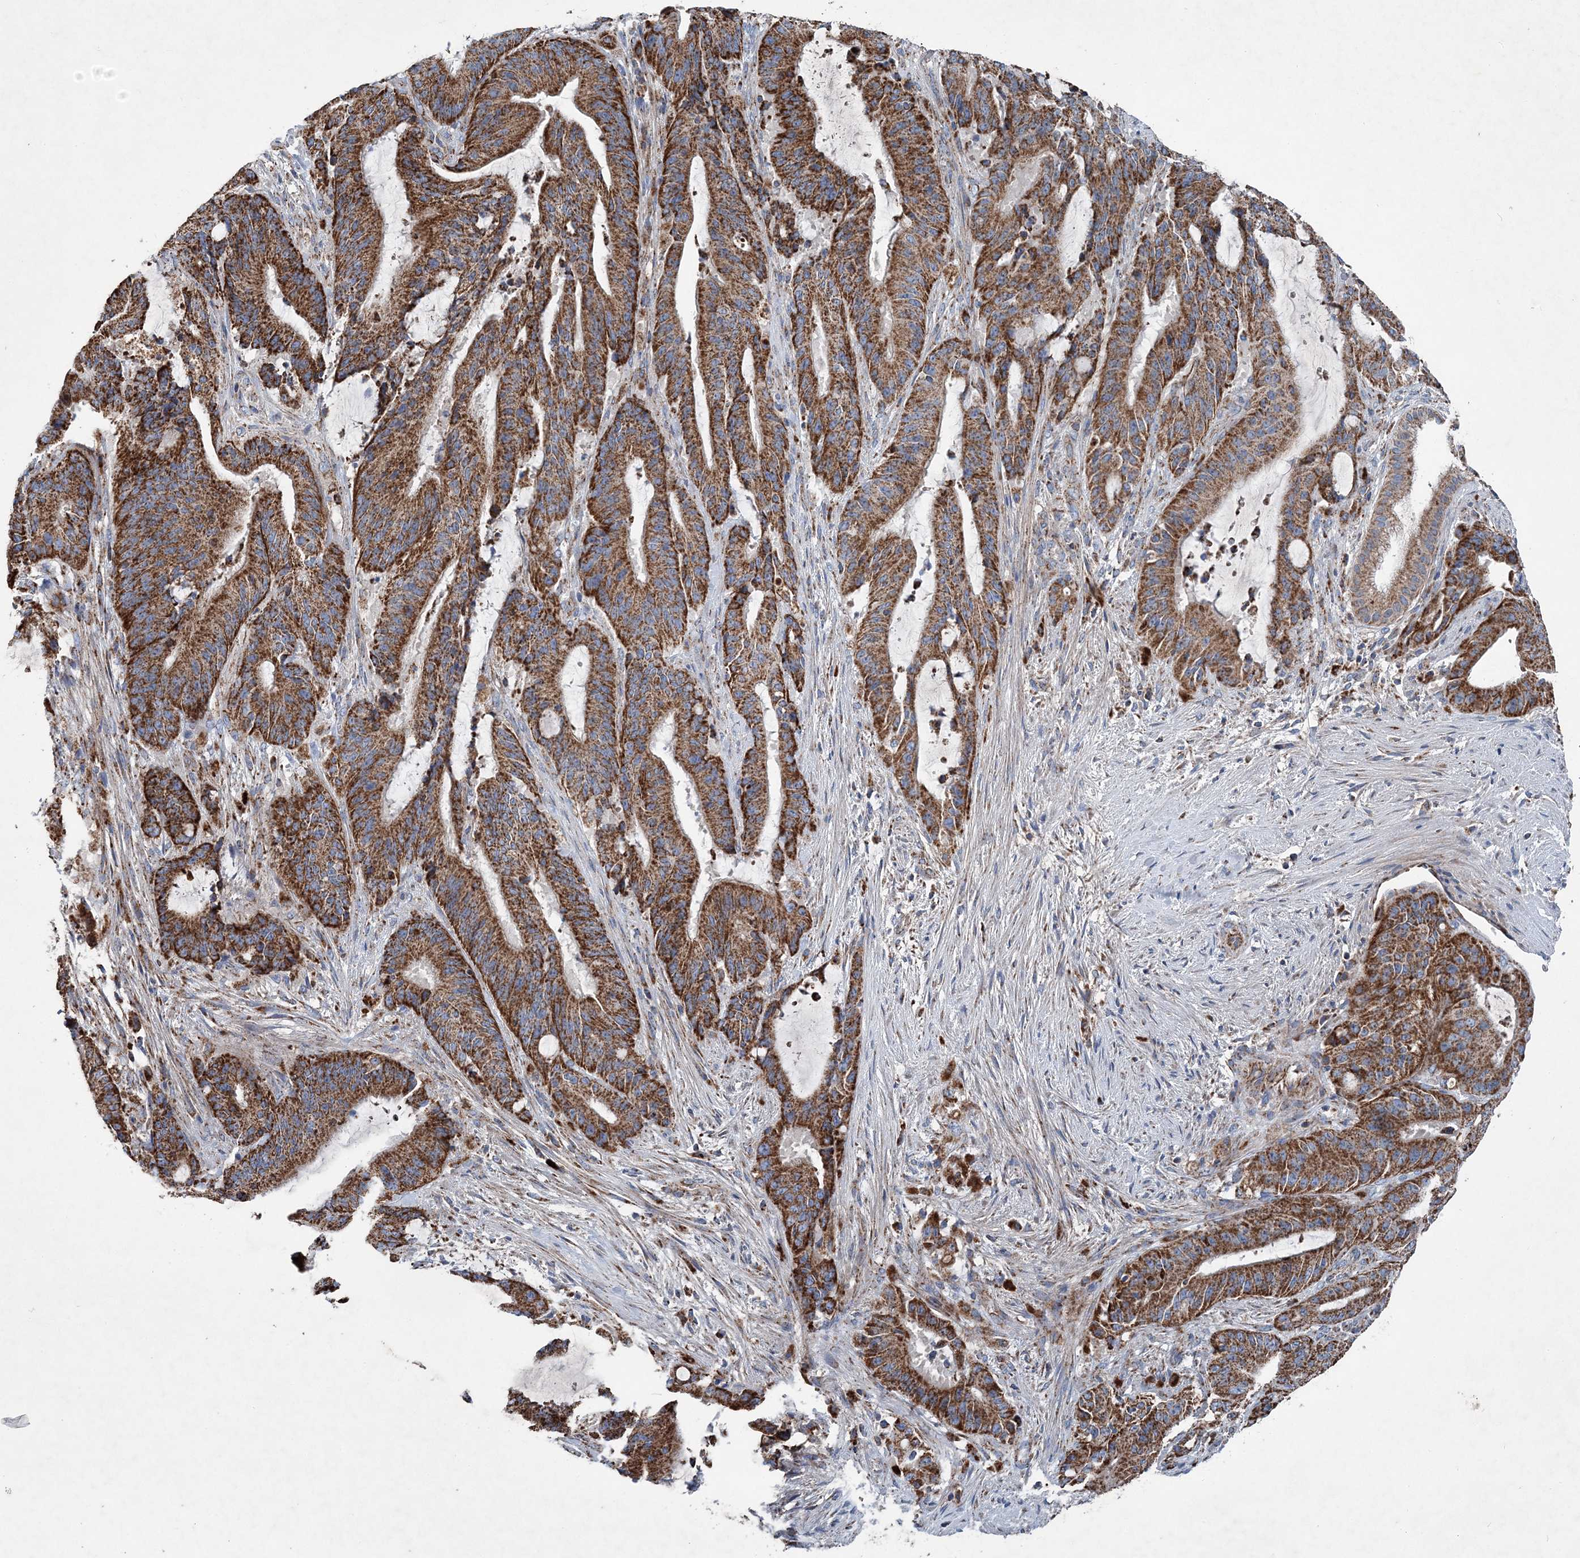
{"staining": {"intensity": "strong", "quantity": ">75%", "location": "cytoplasmic/membranous"}, "tissue": "liver cancer", "cell_type": "Tumor cells", "image_type": "cancer", "snomed": [{"axis": "morphology", "description": "Normal tissue, NOS"}, {"axis": "morphology", "description": "Cholangiocarcinoma"}, {"axis": "topography", "description": "Liver"}, {"axis": "topography", "description": "Peripheral nerve tissue"}], "caption": "Immunohistochemistry (IHC) photomicrograph of neoplastic tissue: human liver cancer stained using immunohistochemistry (IHC) shows high levels of strong protein expression localized specifically in the cytoplasmic/membranous of tumor cells, appearing as a cytoplasmic/membranous brown color.", "gene": "SPAG16", "patient": {"sex": "female", "age": 73}}